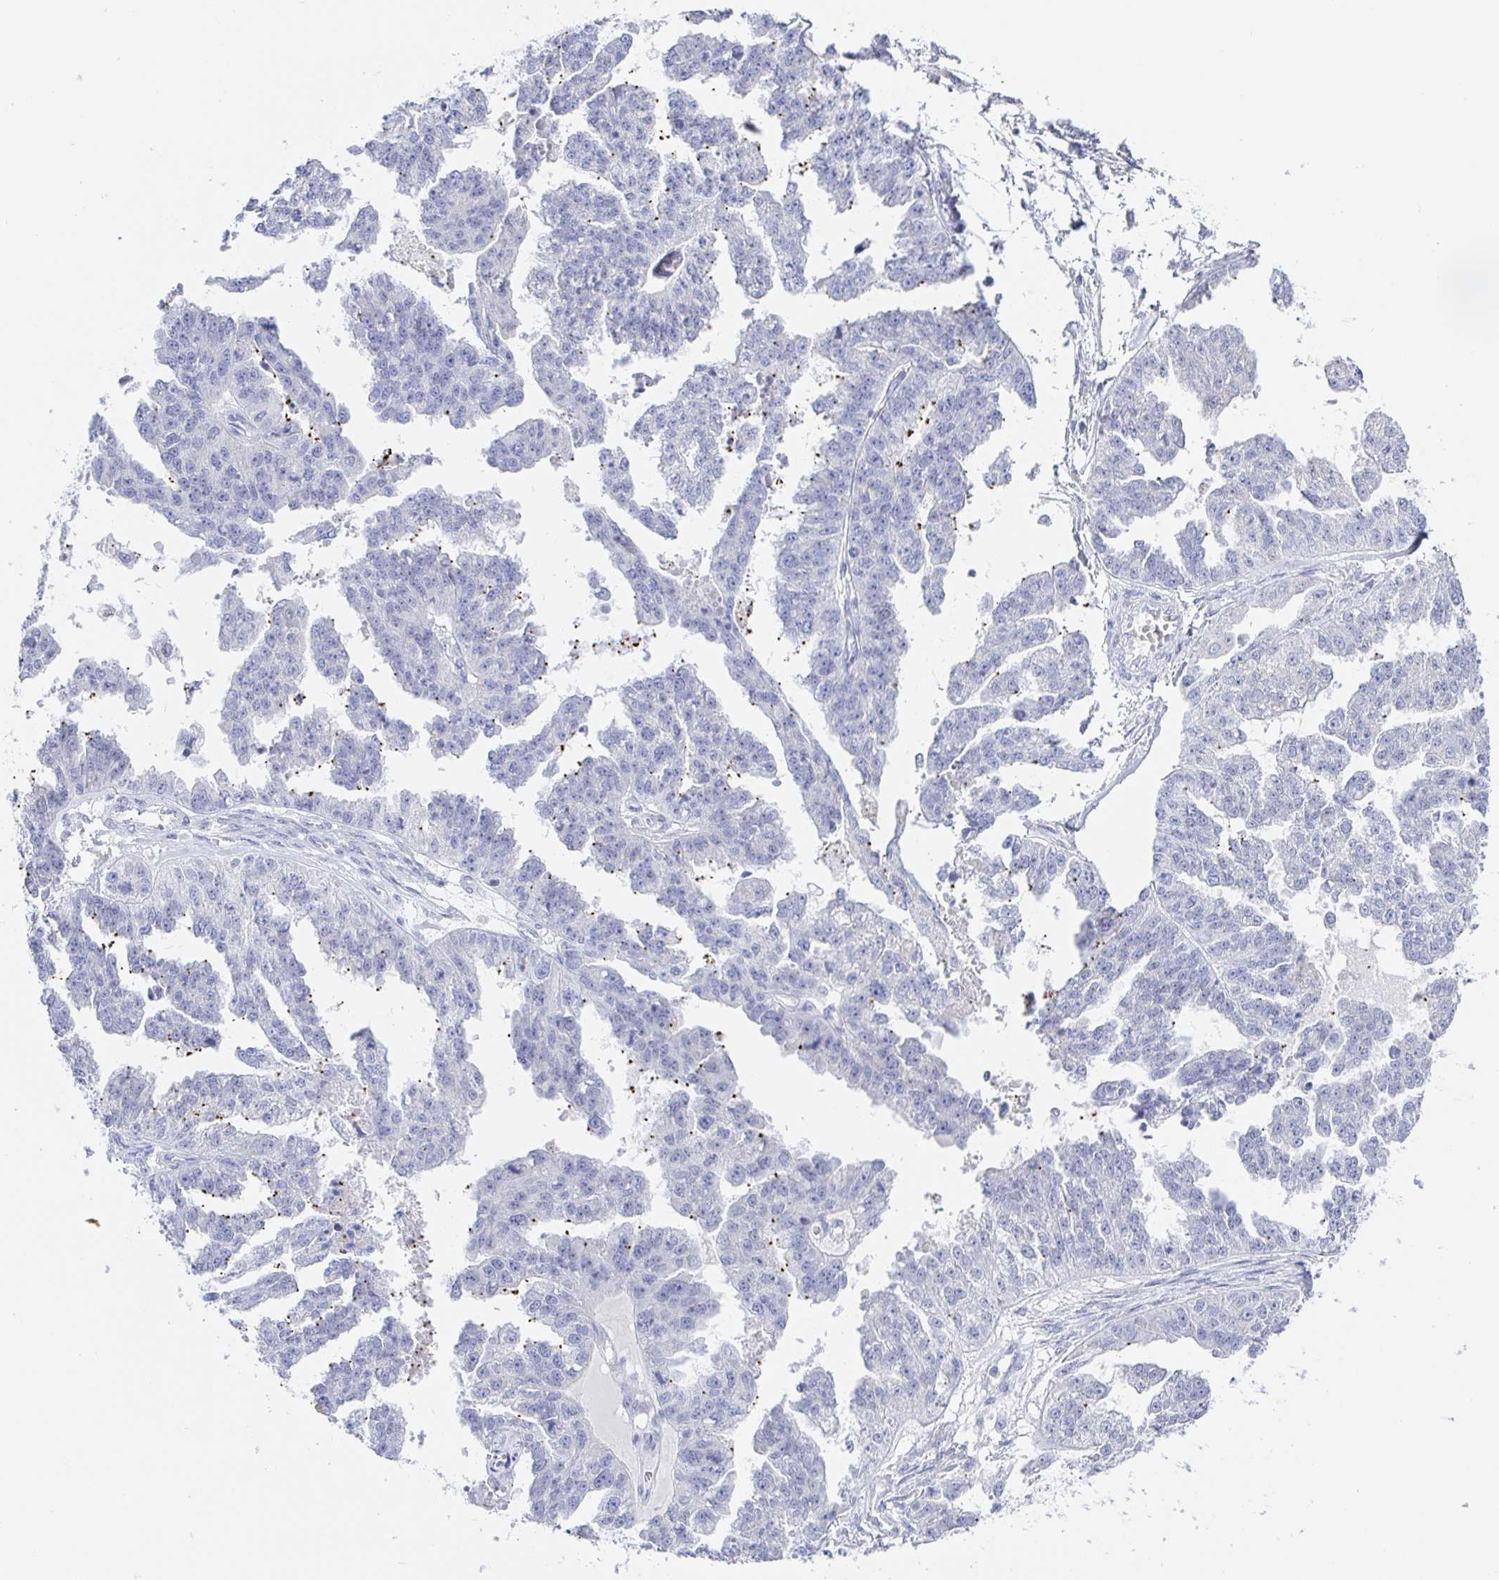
{"staining": {"intensity": "negative", "quantity": "none", "location": "none"}, "tissue": "ovarian cancer", "cell_type": "Tumor cells", "image_type": "cancer", "snomed": [{"axis": "morphology", "description": "Cystadenocarcinoma, serous, NOS"}, {"axis": "topography", "description": "Ovary"}], "caption": "Immunohistochemistry (IHC) of human ovarian cancer demonstrates no expression in tumor cells.", "gene": "SIAH3", "patient": {"sex": "female", "age": 58}}